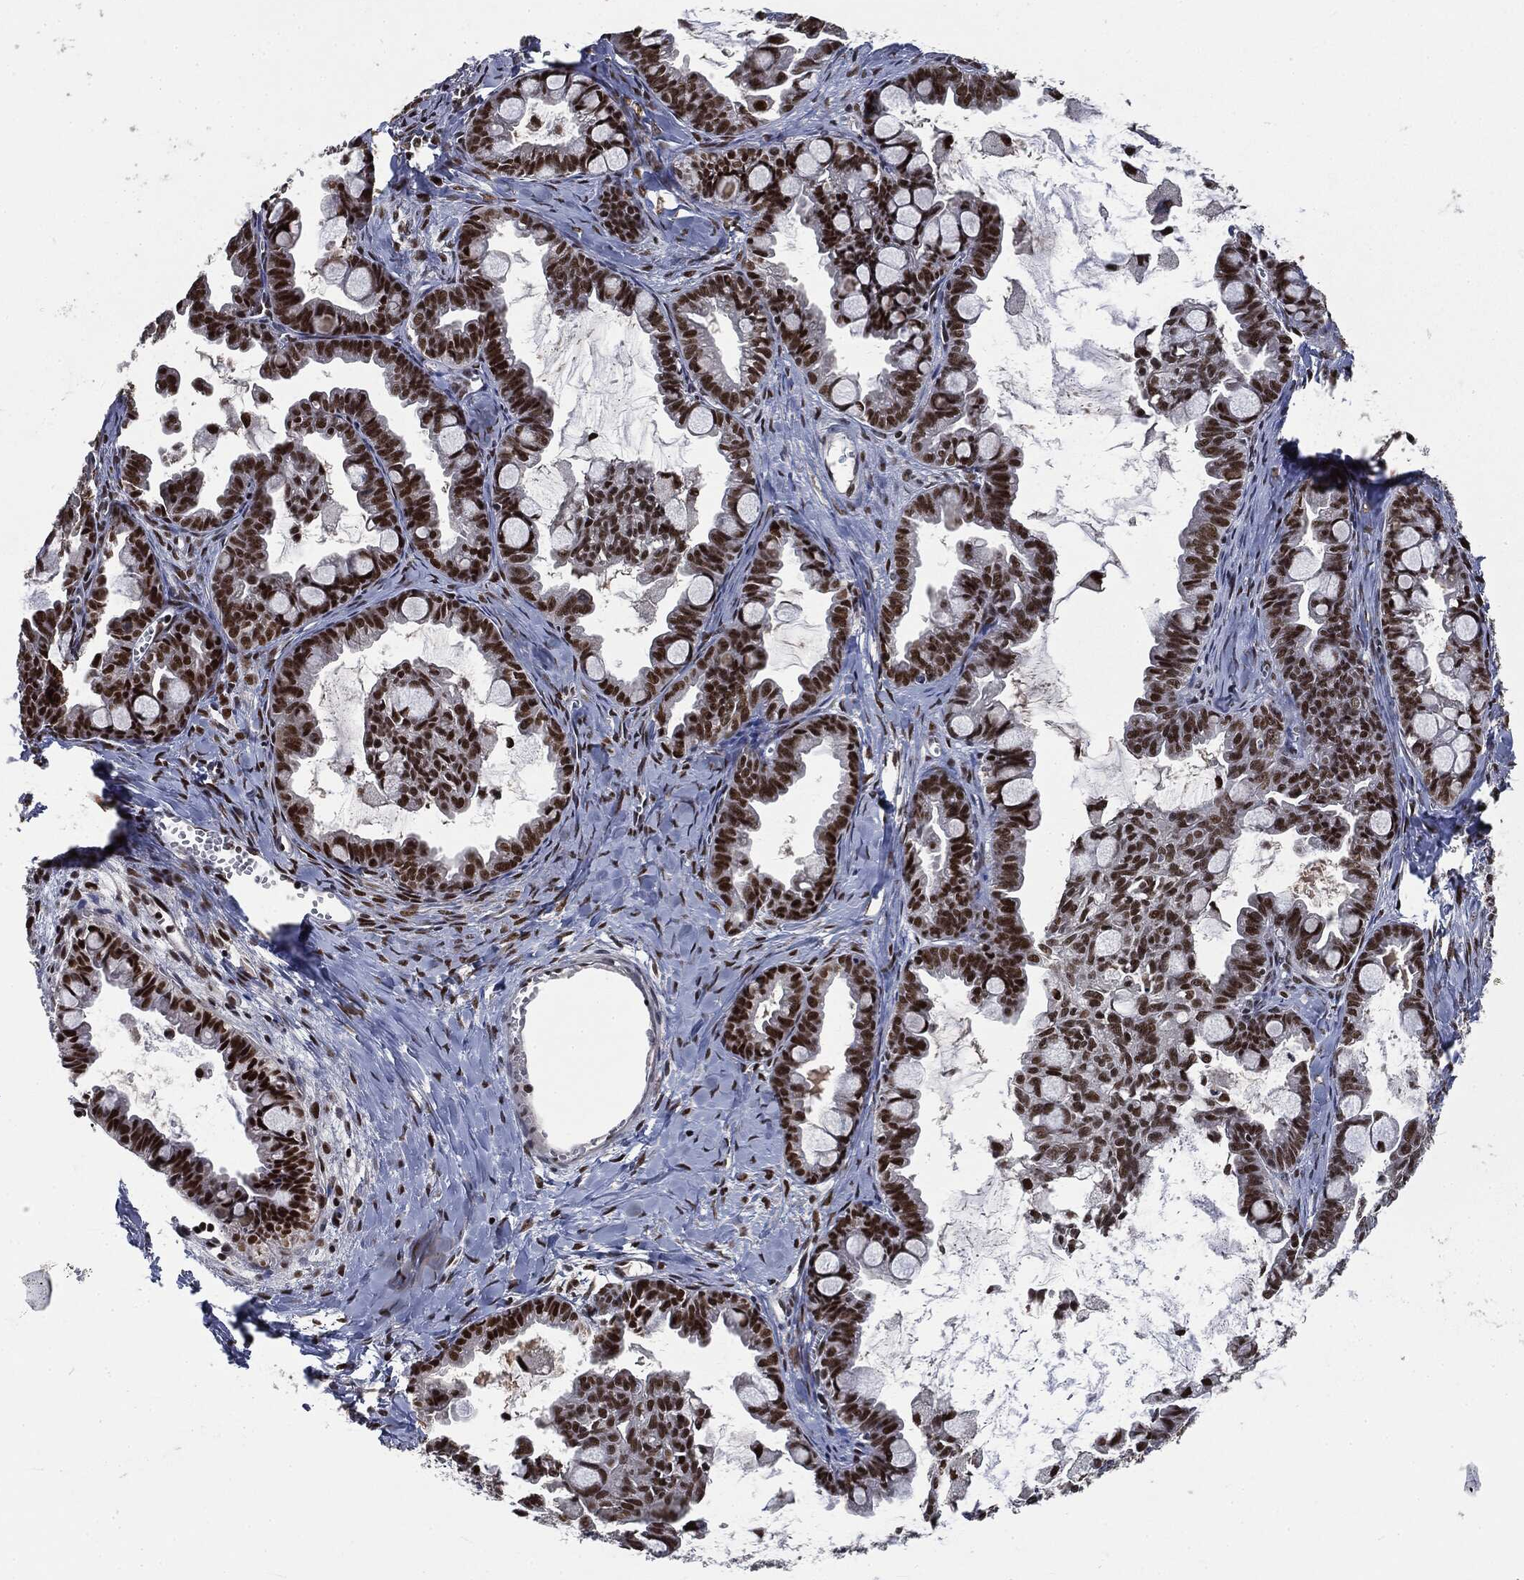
{"staining": {"intensity": "strong", "quantity": ">75%", "location": "nuclear"}, "tissue": "ovarian cancer", "cell_type": "Tumor cells", "image_type": "cancer", "snomed": [{"axis": "morphology", "description": "Cystadenocarcinoma, mucinous, NOS"}, {"axis": "topography", "description": "Ovary"}], "caption": "IHC image of human ovarian cancer (mucinous cystadenocarcinoma) stained for a protein (brown), which demonstrates high levels of strong nuclear positivity in about >75% of tumor cells.", "gene": "DPH2", "patient": {"sex": "female", "age": 63}}